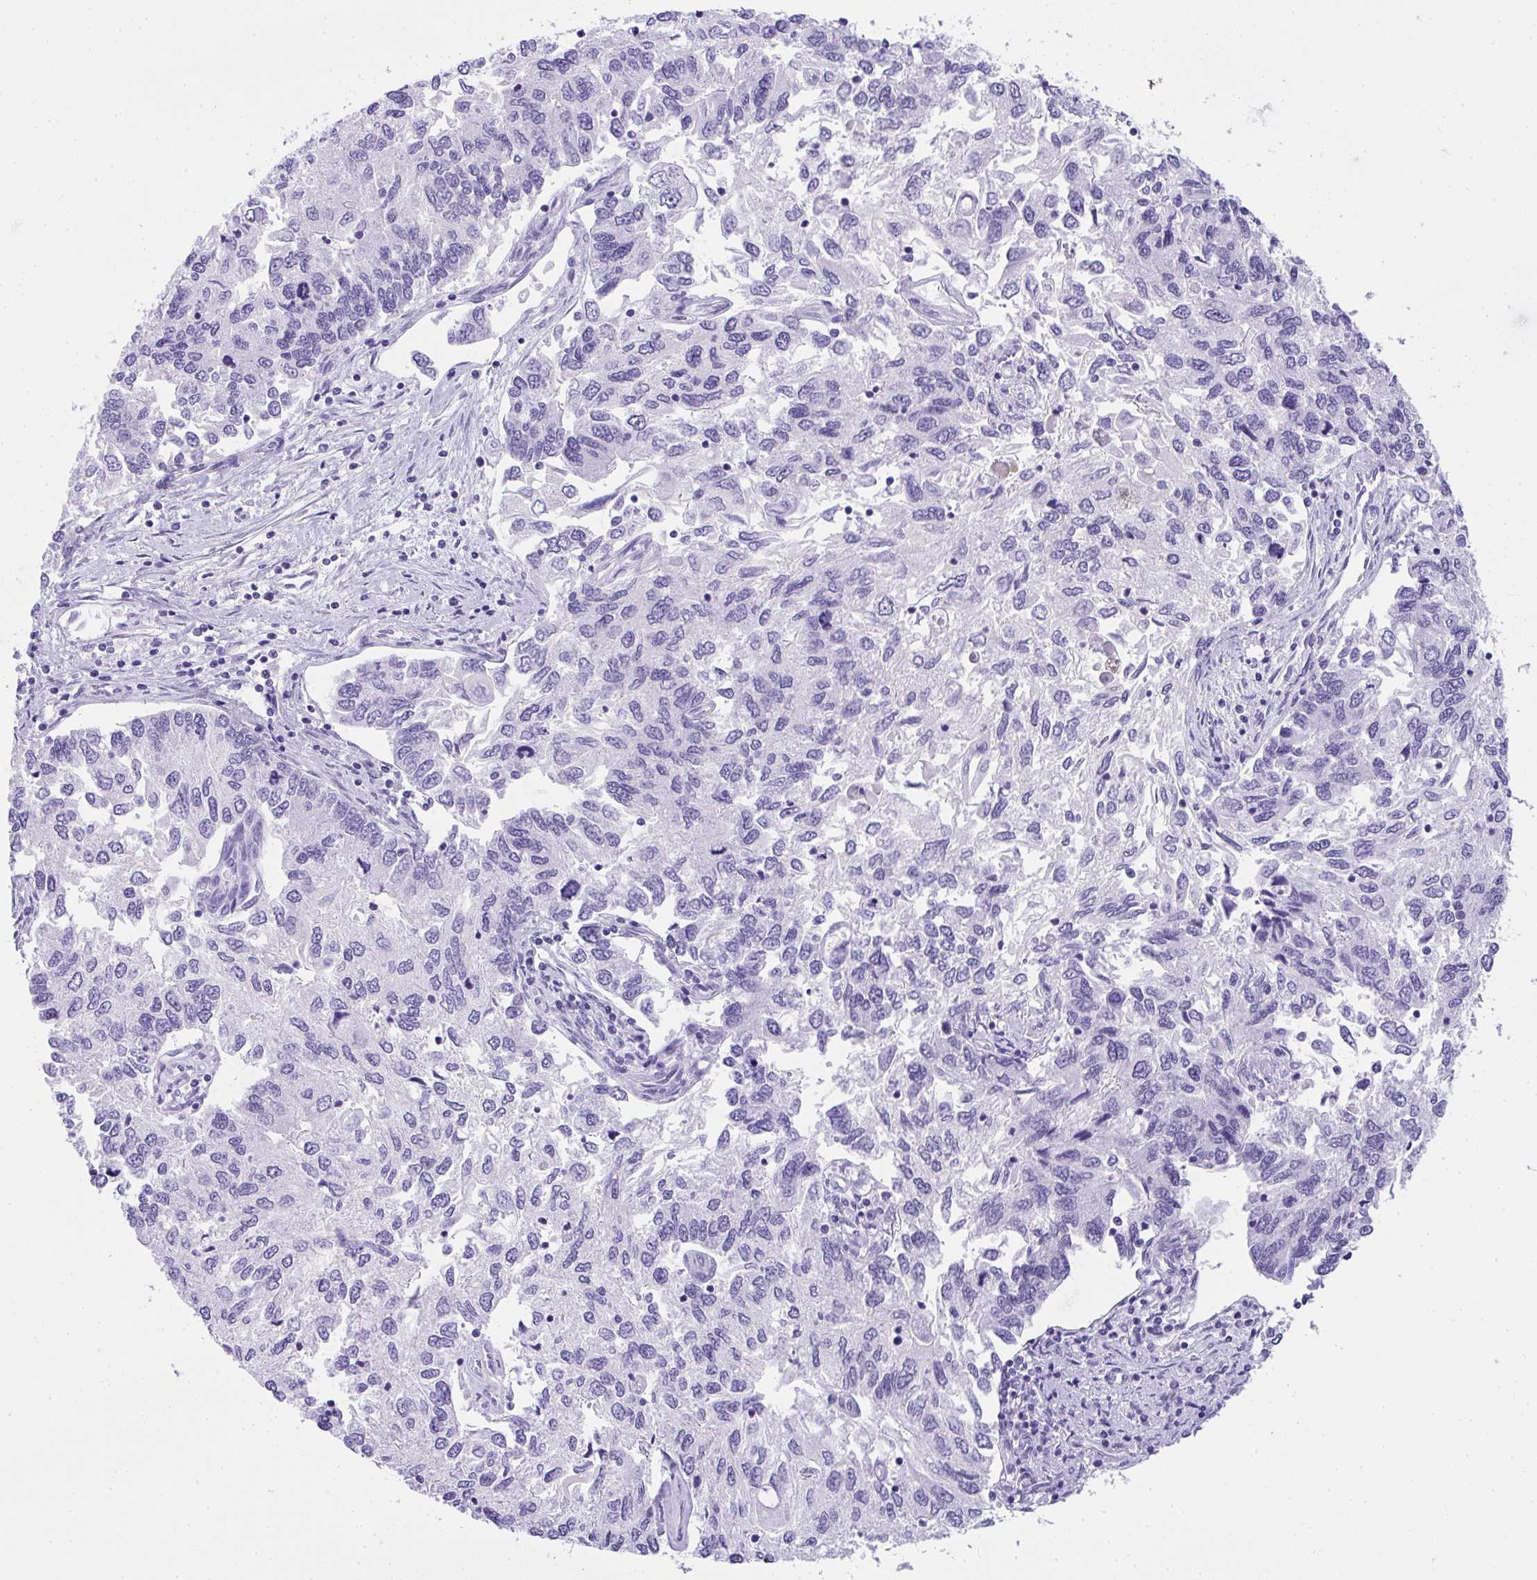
{"staining": {"intensity": "negative", "quantity": "none", "location": "none"}, "tissue": "endometrial cancer", "cell_type": "Tumor cells", "image_type": "cancer", "snomed": [{"axis": "morphology", "description": "Carcinoma, NOS"}, {"axis": "topography", "description": "Uterus"}], "caption": "A high-resolution histopathology image shows IHC staining of endometrial cancer (carcinoma), which exhibits no significant positivity in tumor cells.", "gene": "AVIL", "patient": {"sex": "female", "age": 76}}